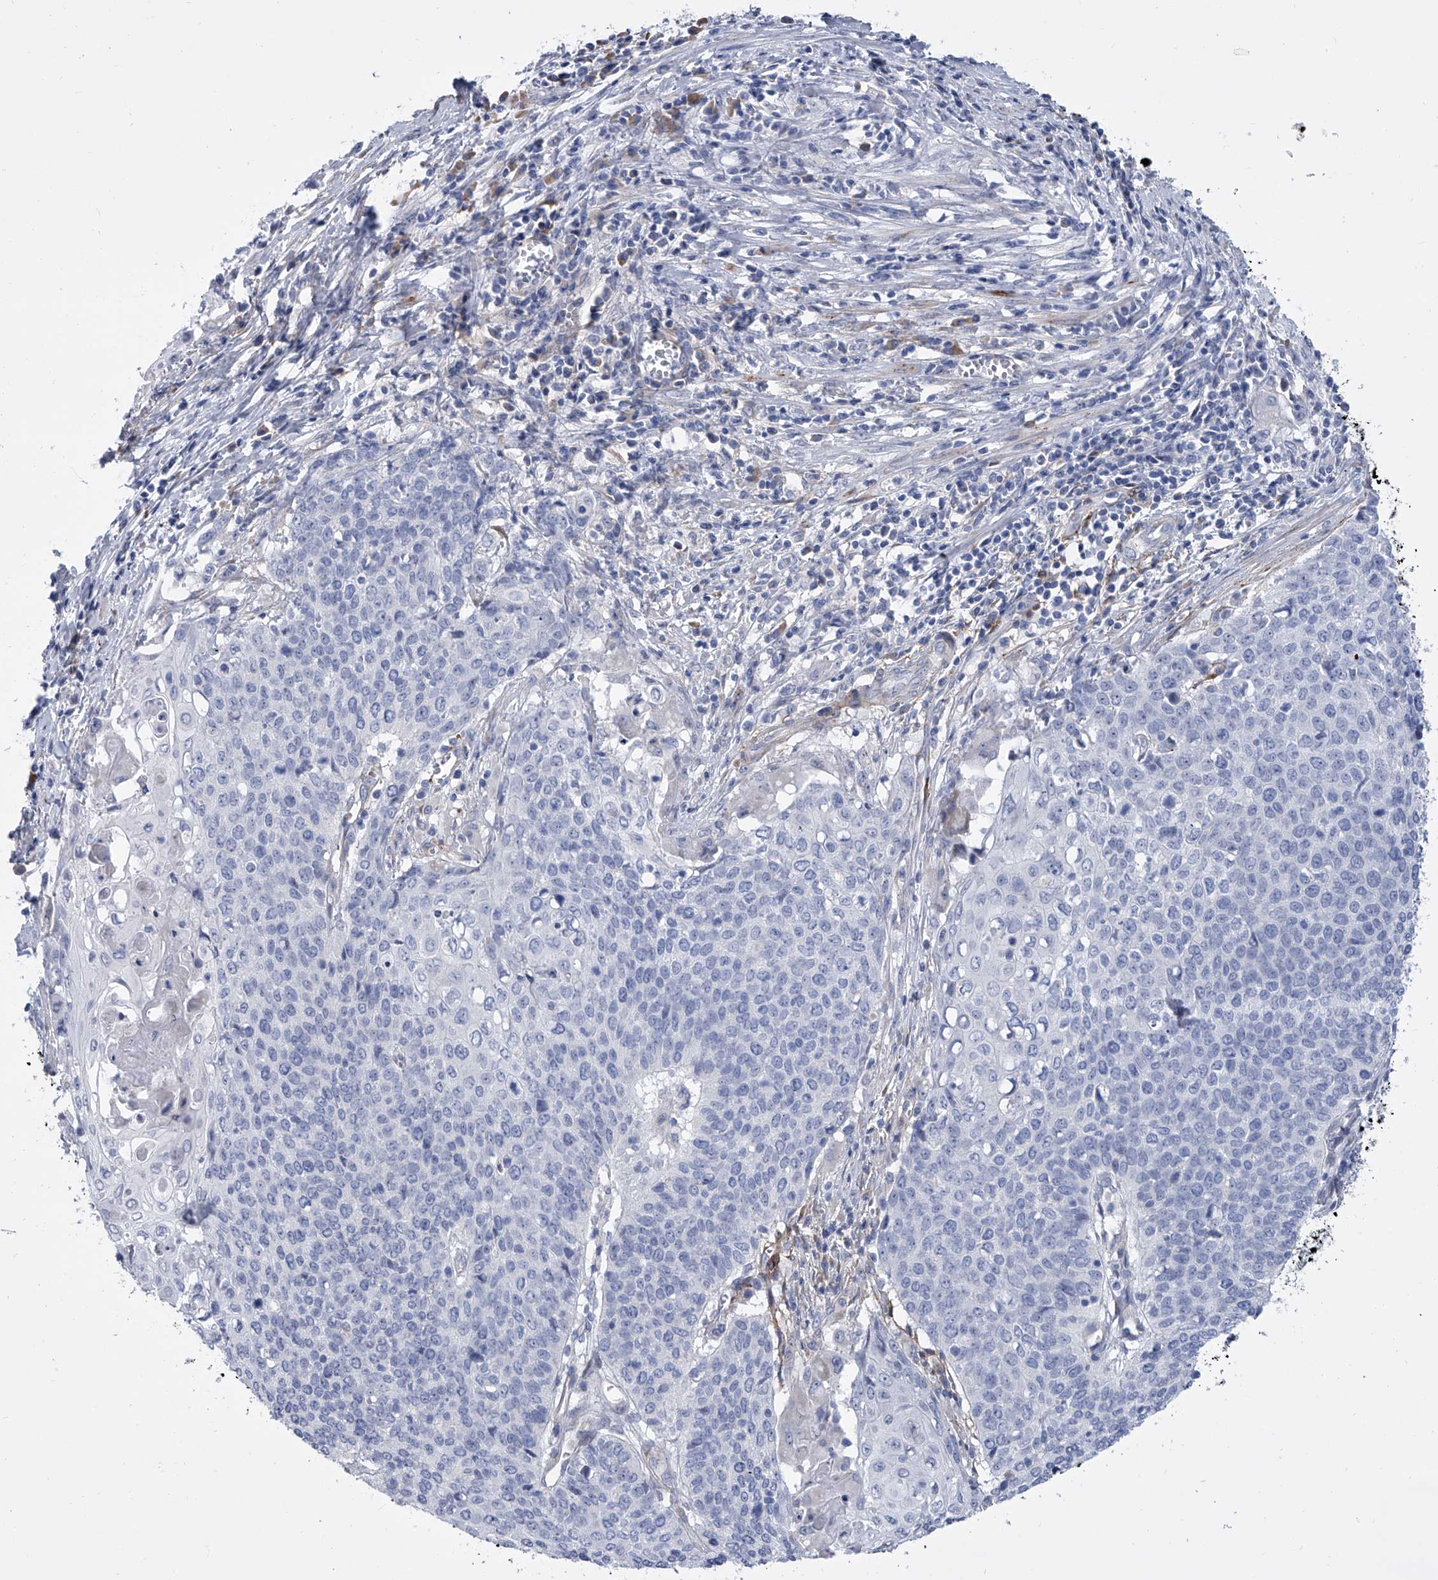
{"staining": {"intensity": "negative", "quantity": "none", "location": "none"}, "tissue": "cervical cancer", "cell_type": "Tumor cells", "image_type": "cancer", "snomed": [{"axis": "morphology", "description": "Squamous cell carcinoma, NOS"}, {"axis": "topography", "description": "Cervix"}], "caption": "DAB (3,3'-diaminobenzidine) immunohistochemical staining of human cervical cancer exhibits no significant staining in tumor cells.", "gene": "ALG14", "patient": {"sex": "female", "age": 39}}